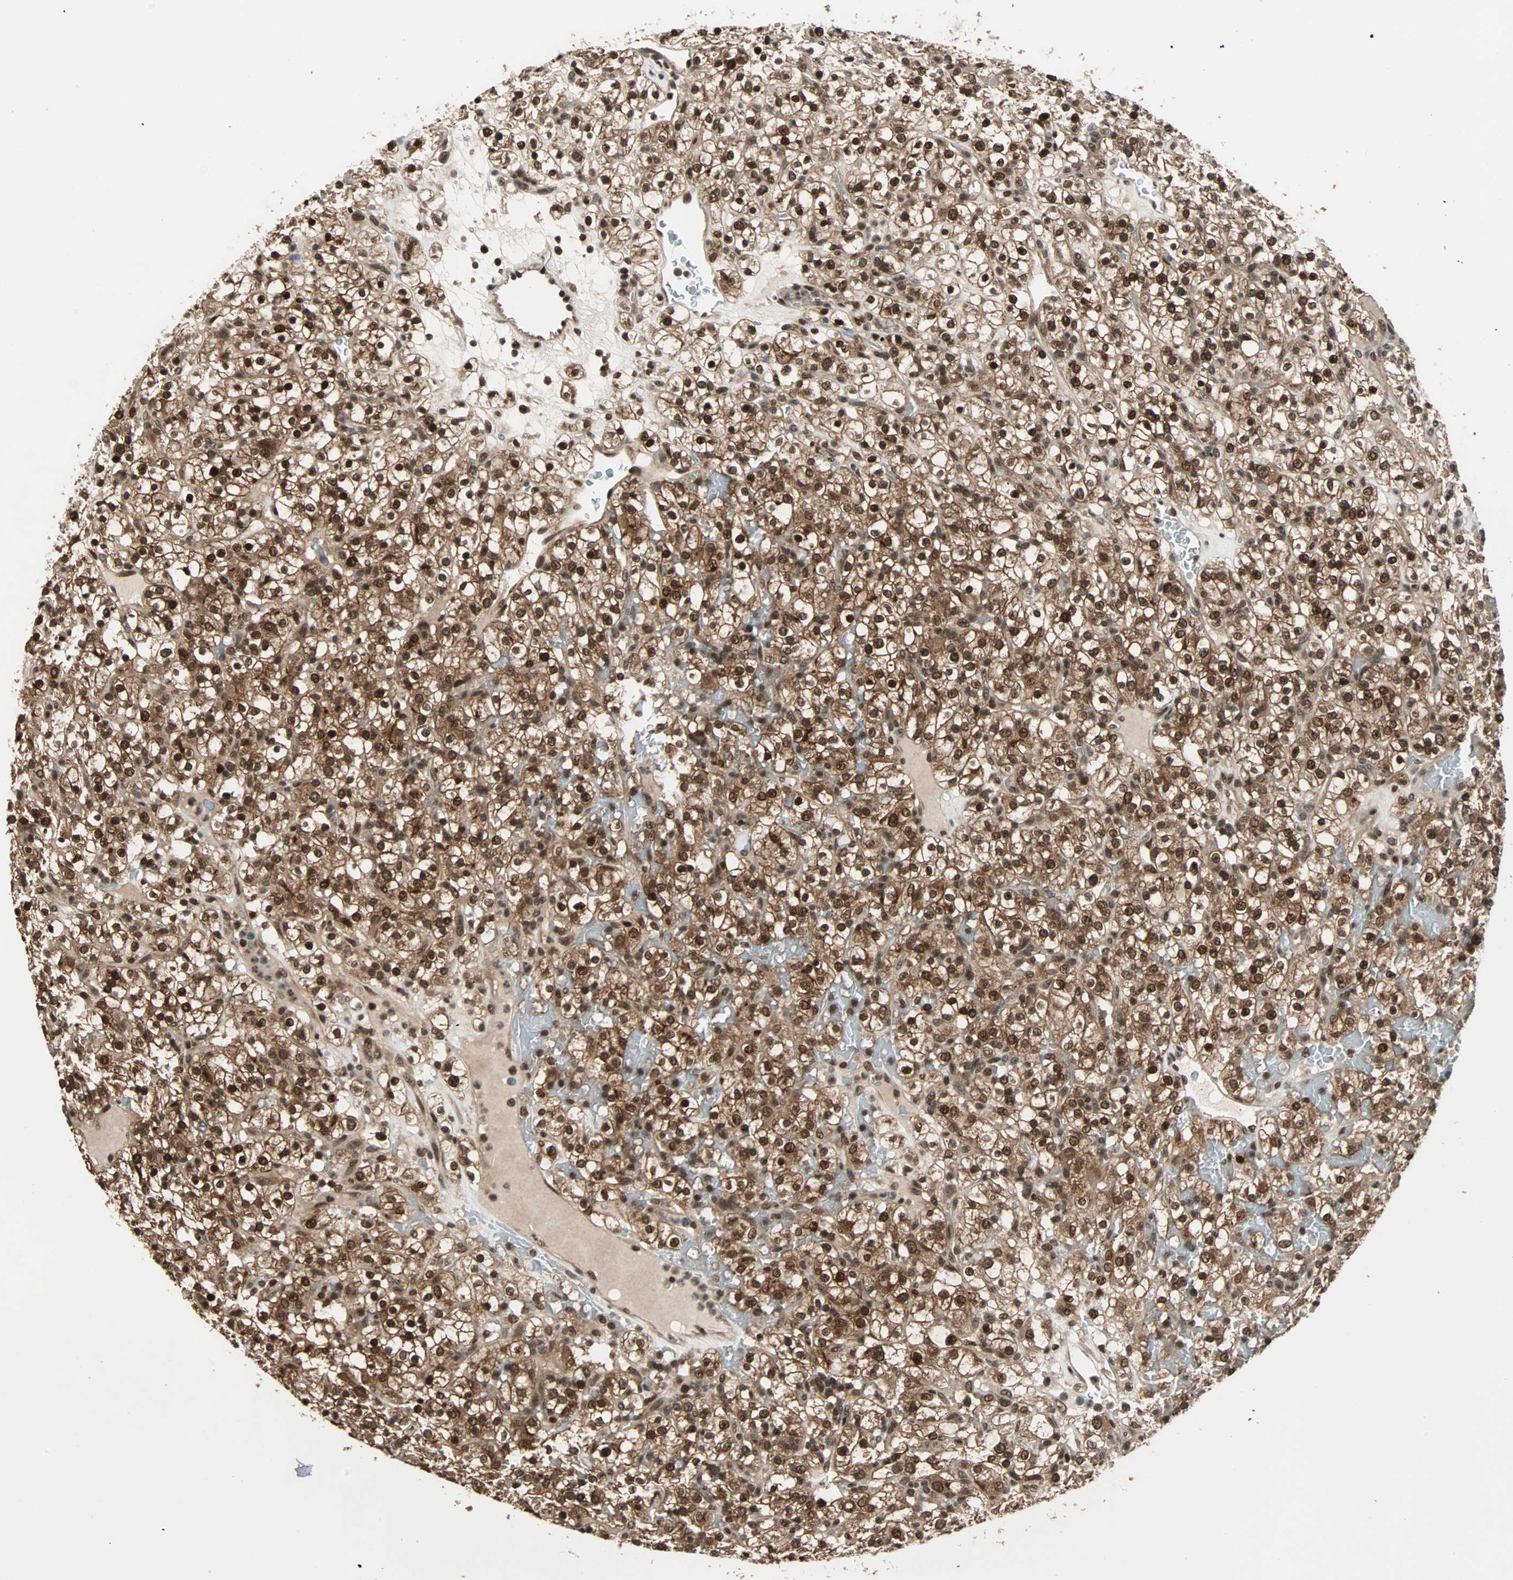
{"staining": {"intensity": "strong", "quantity": ">75%", "location": "cytoplasmic/membranous,nuclear"}, "tissue": "renal cancer", "cell_type": "Tumor cells", "image_type": "cancer", "snomed": [{"axis": "morphology", "description": "Normal tissue, NOS"}, {"axis": "morphology", "description": "Adenocarcinoma, NOS"}, {"axis": "topography", "description": "Kidney"}], "caption": "Protein expression analysis of renal cancer displays strong cytoplasmic/membranous and nuclear positivity in approximately >75% of tumor cells. The staining was performed using DAB (3,3'-diaminobenzidine), with brown indicating positive protein expression. Nuclei are stained blue with hematoxylin.", "gene": "ZNF44", "patient": {"sex": "female", "age": 72}}